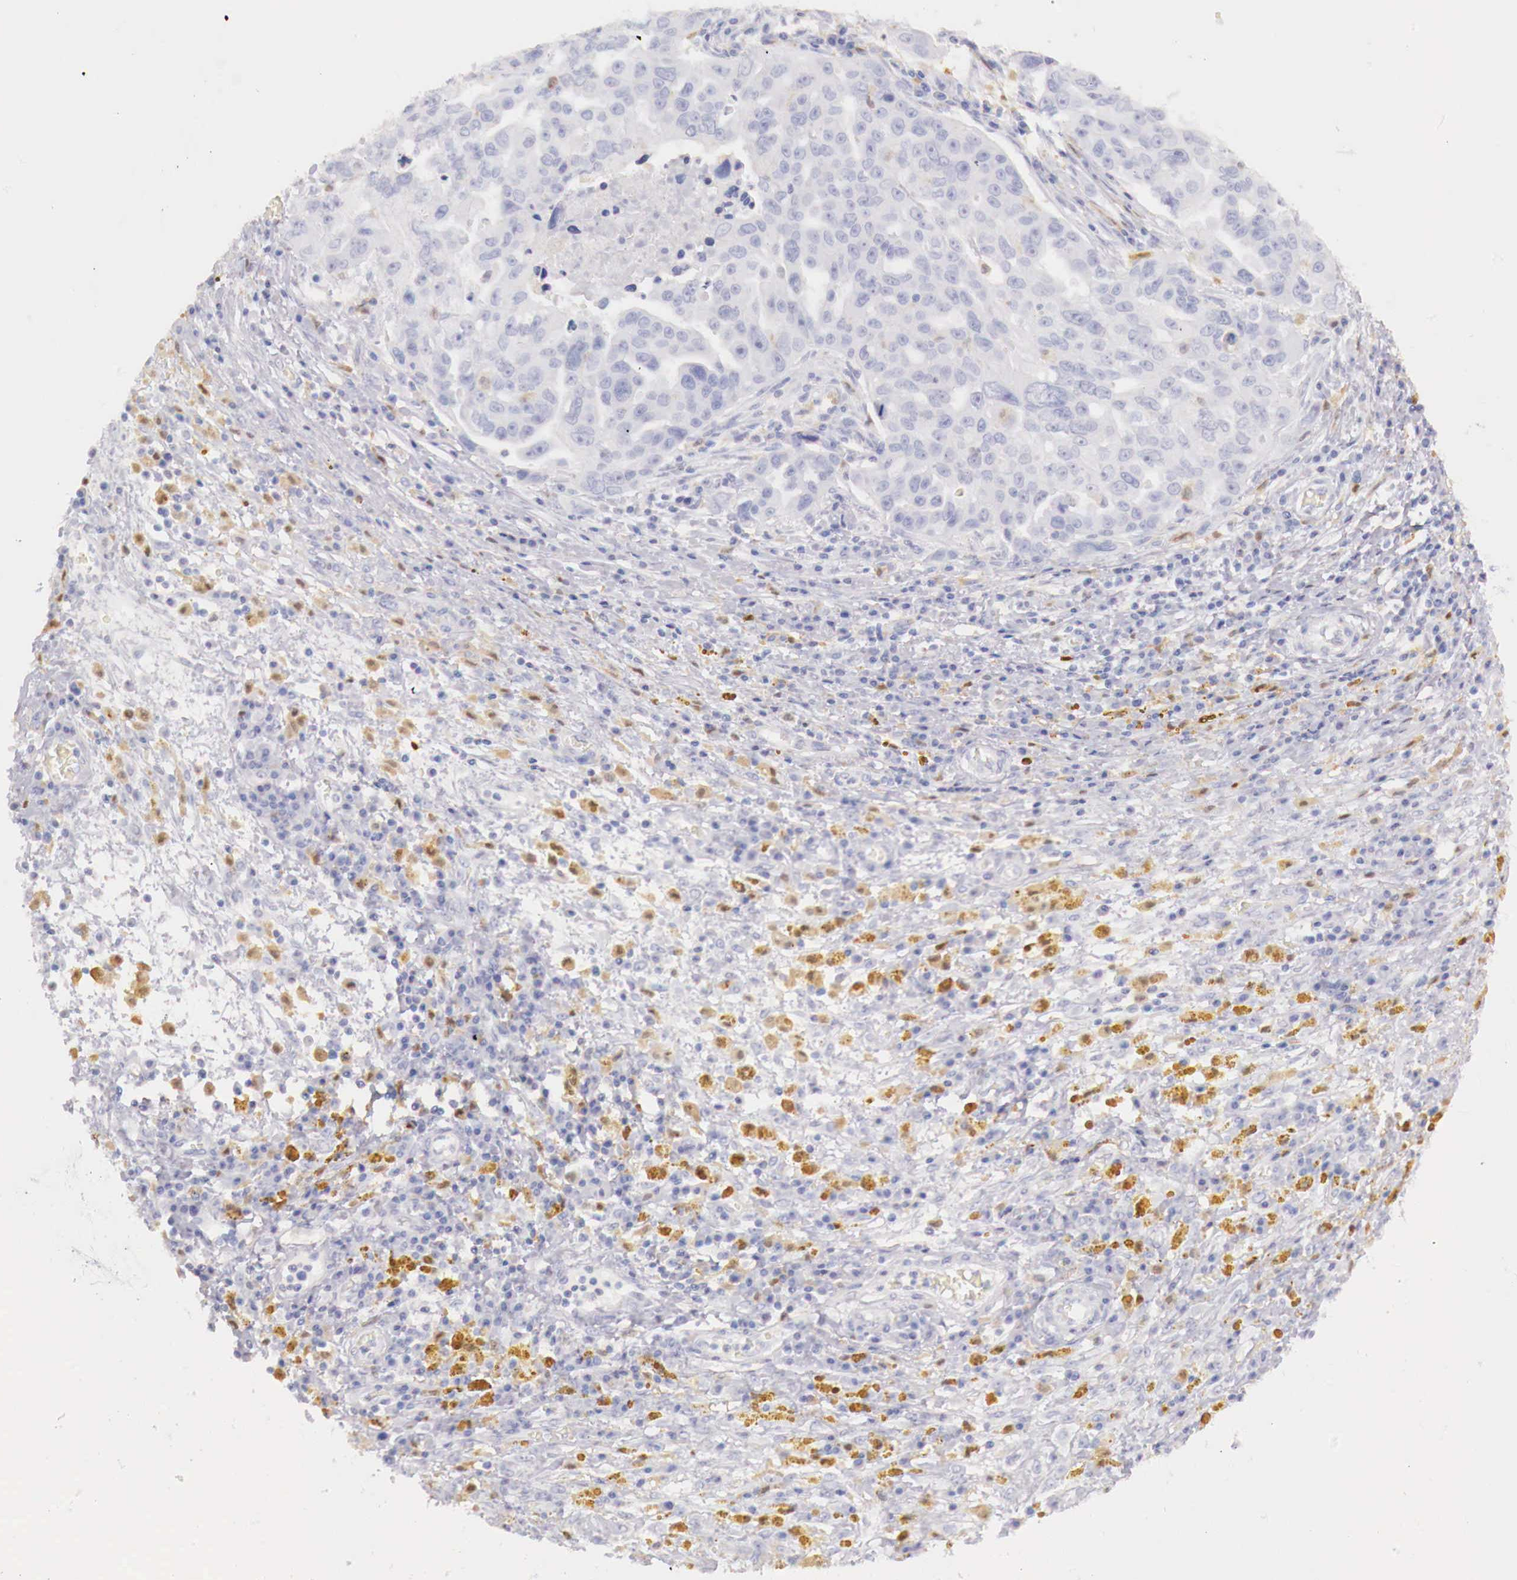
{"staining": {"intensity": "negative", "quantity": "none", "location": "none"}, "tissue": "ovarian cancer", "cell_type": "Tumor cells", "image_type": "cancer", "snomed": [{"axis": "morphology", "description": "Carcinoma, endometroid"}, {"axis": "topography", "description": "Ovary"}], "caption": "This is an immunohistochemistry photomicrograph of human ovarian cancer (endometroid carcinoma). There is no staining in tumor cells.", "gene": "RENBP", "patient": {"sex": "female", "age": 75}}